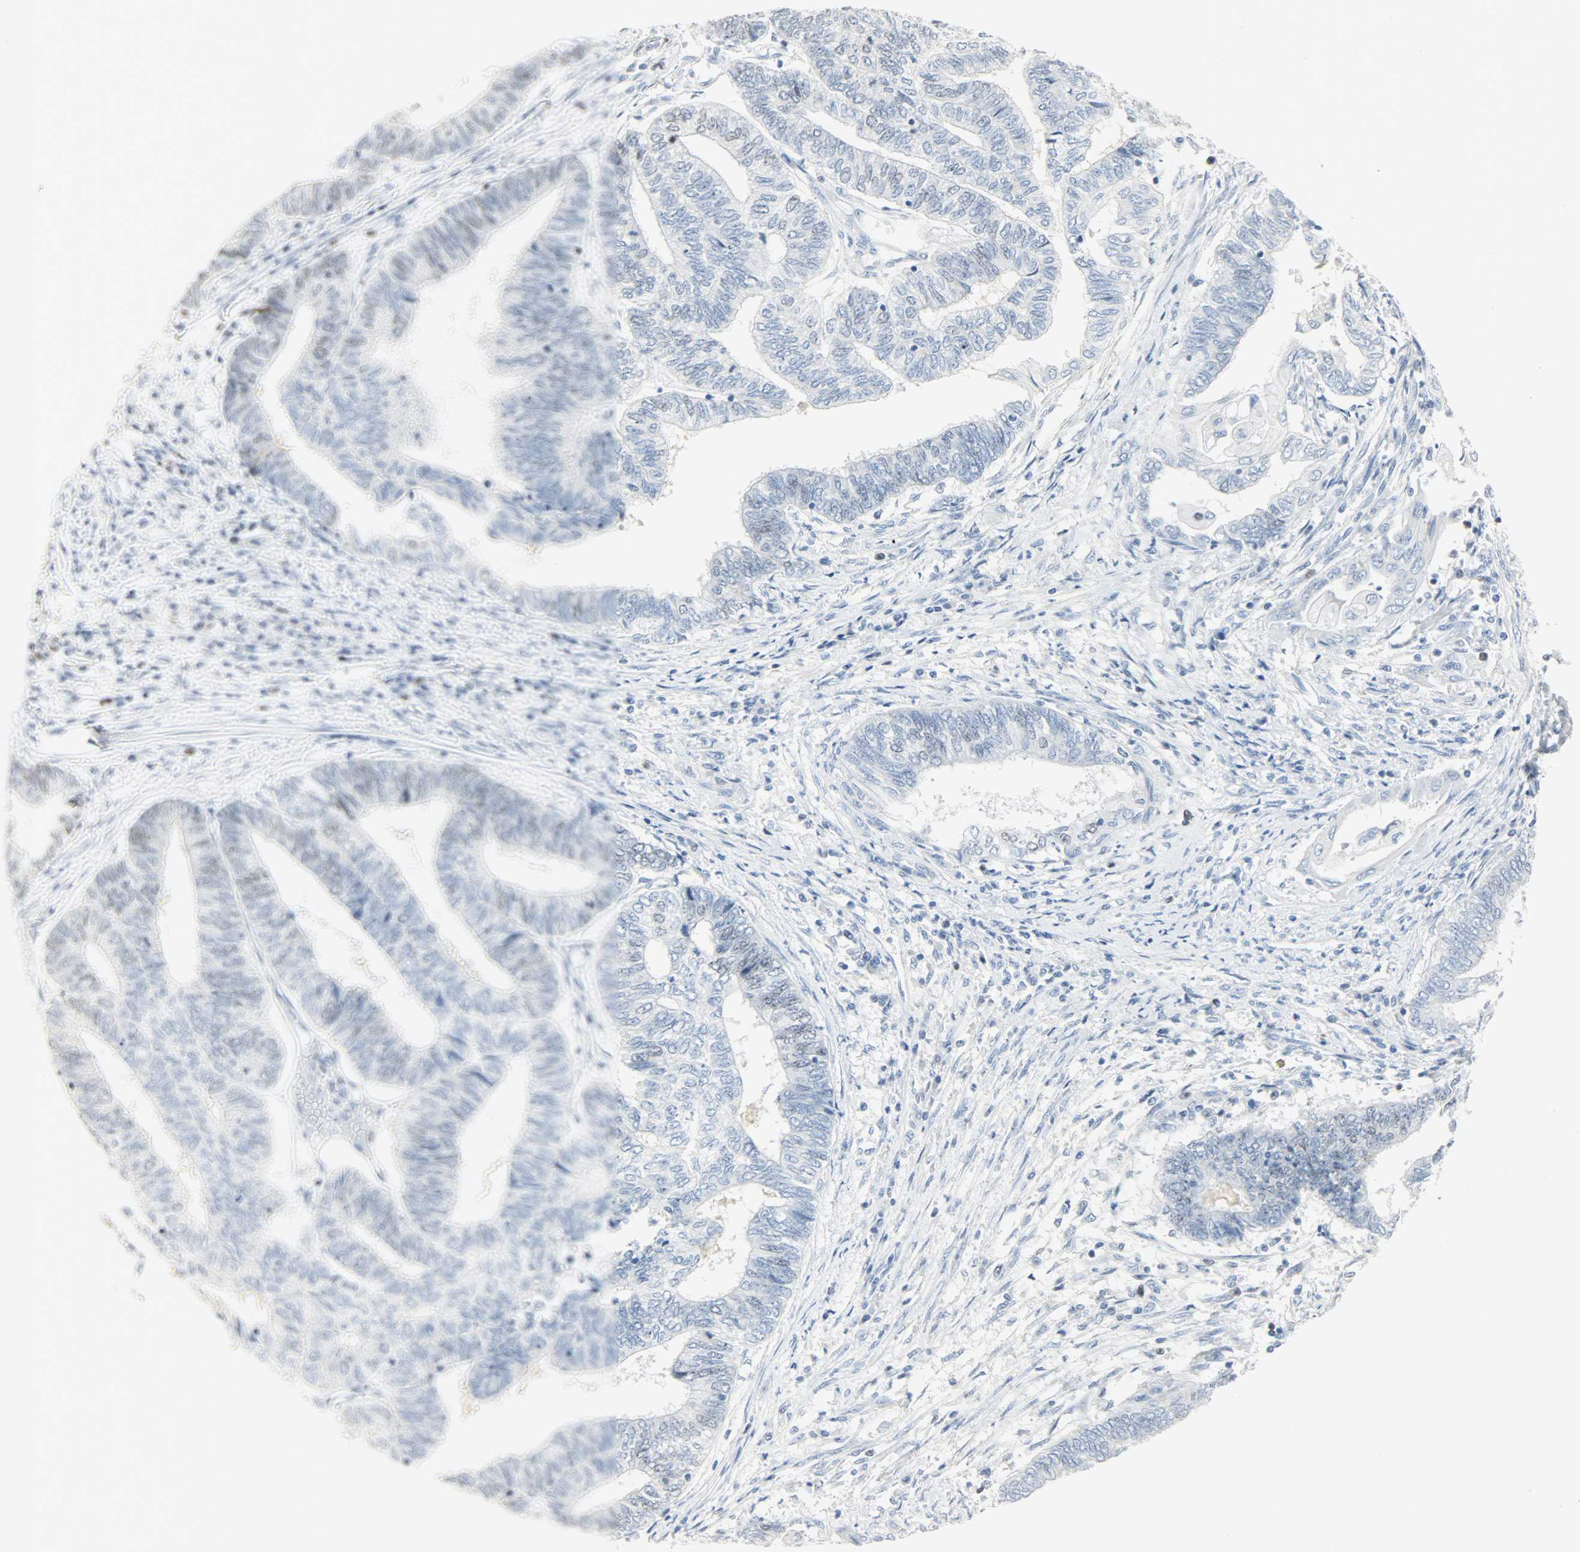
{"staining": {"intensity": "negative", "quantity": "none", "location": "none"}, "tissue": "endometrial cancer", "cell_type": "Tumor cells", "image_type": "cancer", "snomed": [{"axis": "morphology", "description": "Adenocarcinoma, NOS"}, {"axis": "topography", "description": "Uterus"}, {"axis": "topography", "description": "Endometrium"}], "caption": "This is an immunohistochemistry (IHC) image of adenocarcinoma (endometrial). There is no staining in tumor cells.", "gene": "HELLS", "patient": {"sex": "female", "age": 70}}